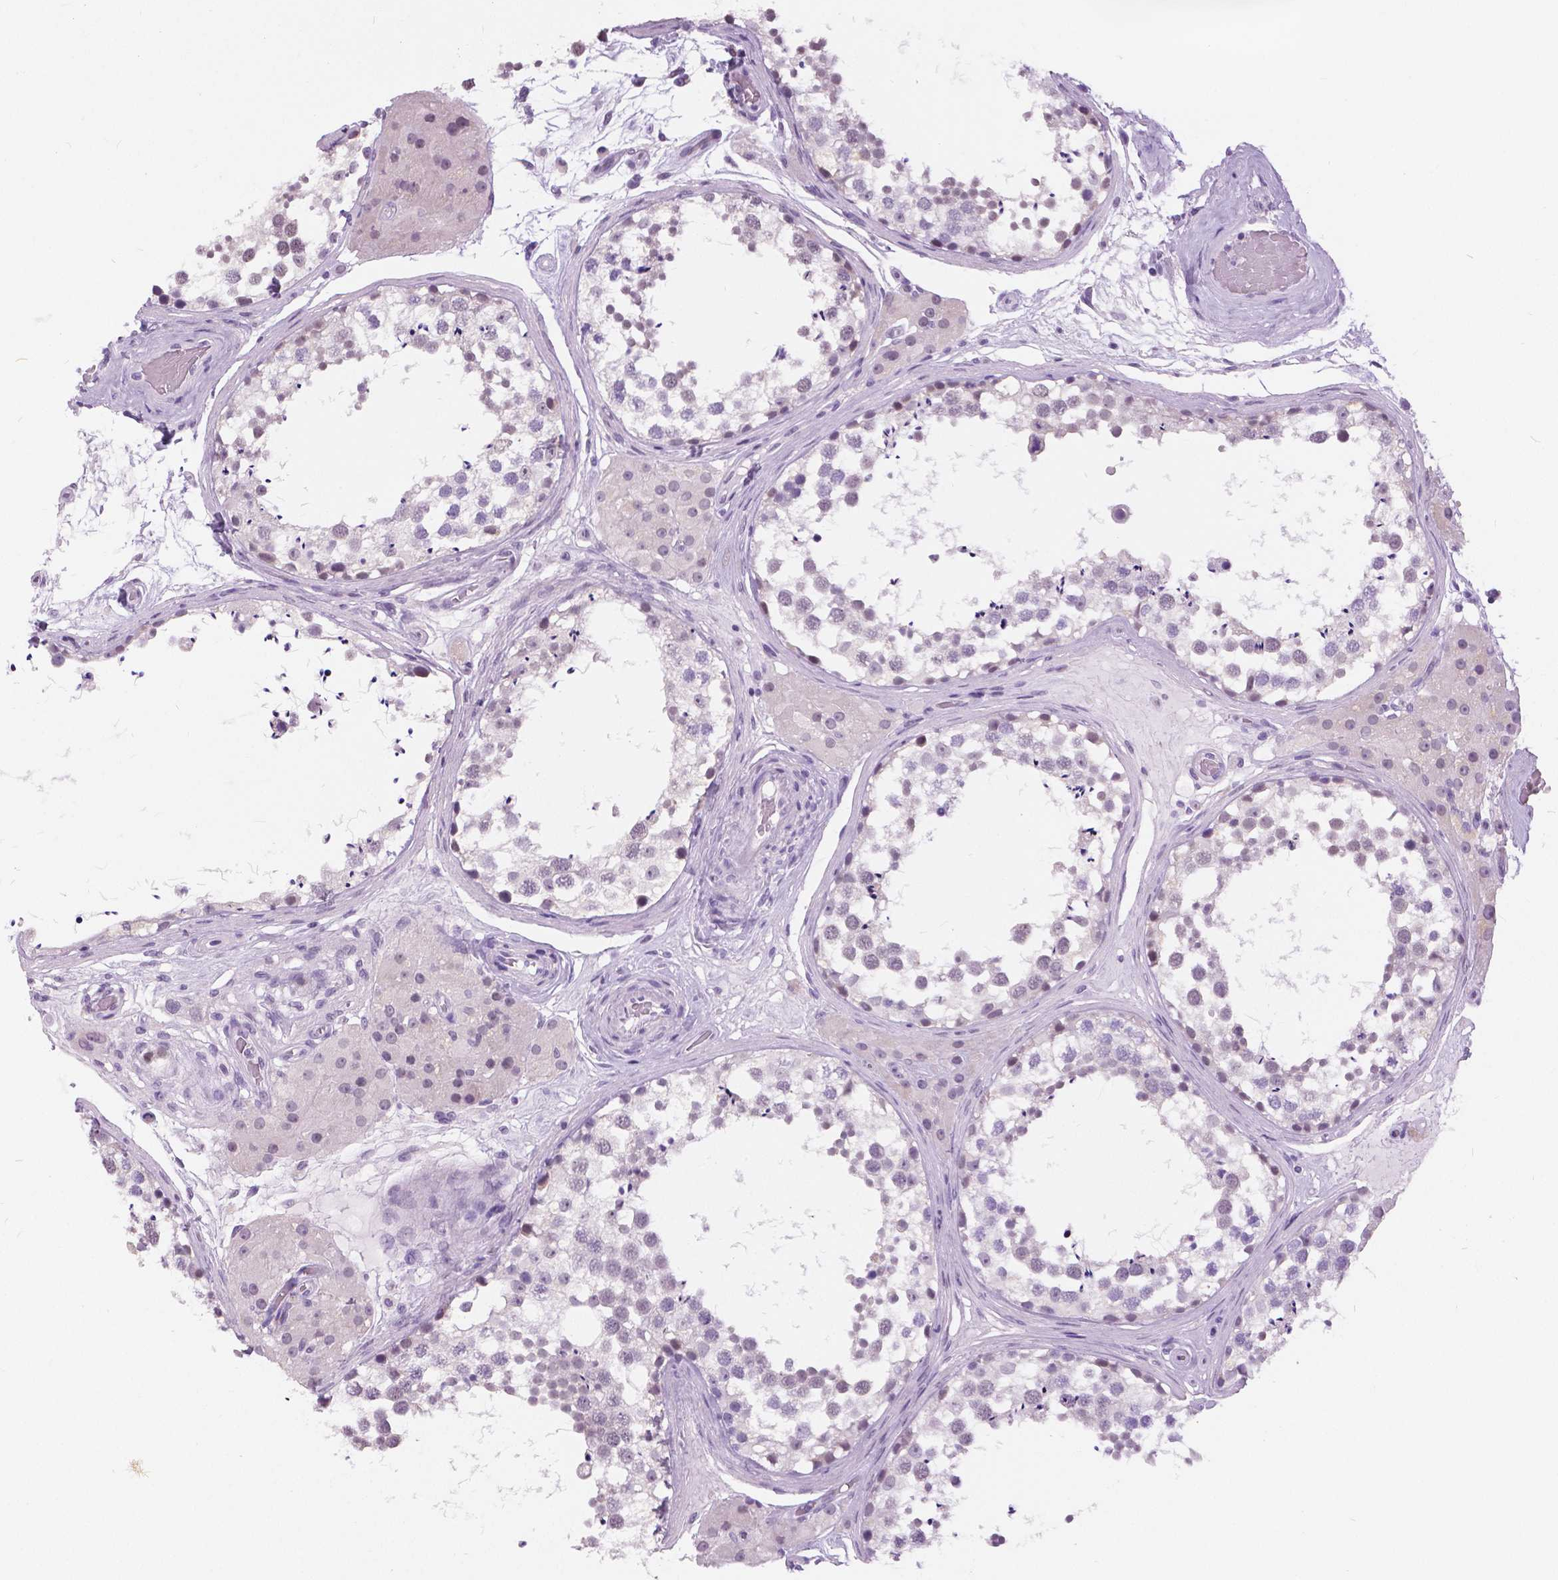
{"staining": {"intensity": "weak", "quantity": "25%-75%", "location": "nuclear"}, "tissue": "testis", "cell_type": "Cells in seminiferous ducts", "image_type": "normal", "snomed": [{"axis": "morphology", "description": "Normal tissue, NOS"}, {"axis": "morphology", "description": "Seminoma, NOS"}, {"axis": "topography", "description": "Testis"}], "caption": "This is a micrograph of IHC staining of unremarkable testis, which shows weak staining in the nuclear of cells in seminiferous ducts.", "gene": "MYOM1", "patient": {"sex": "male", "age": 65}}